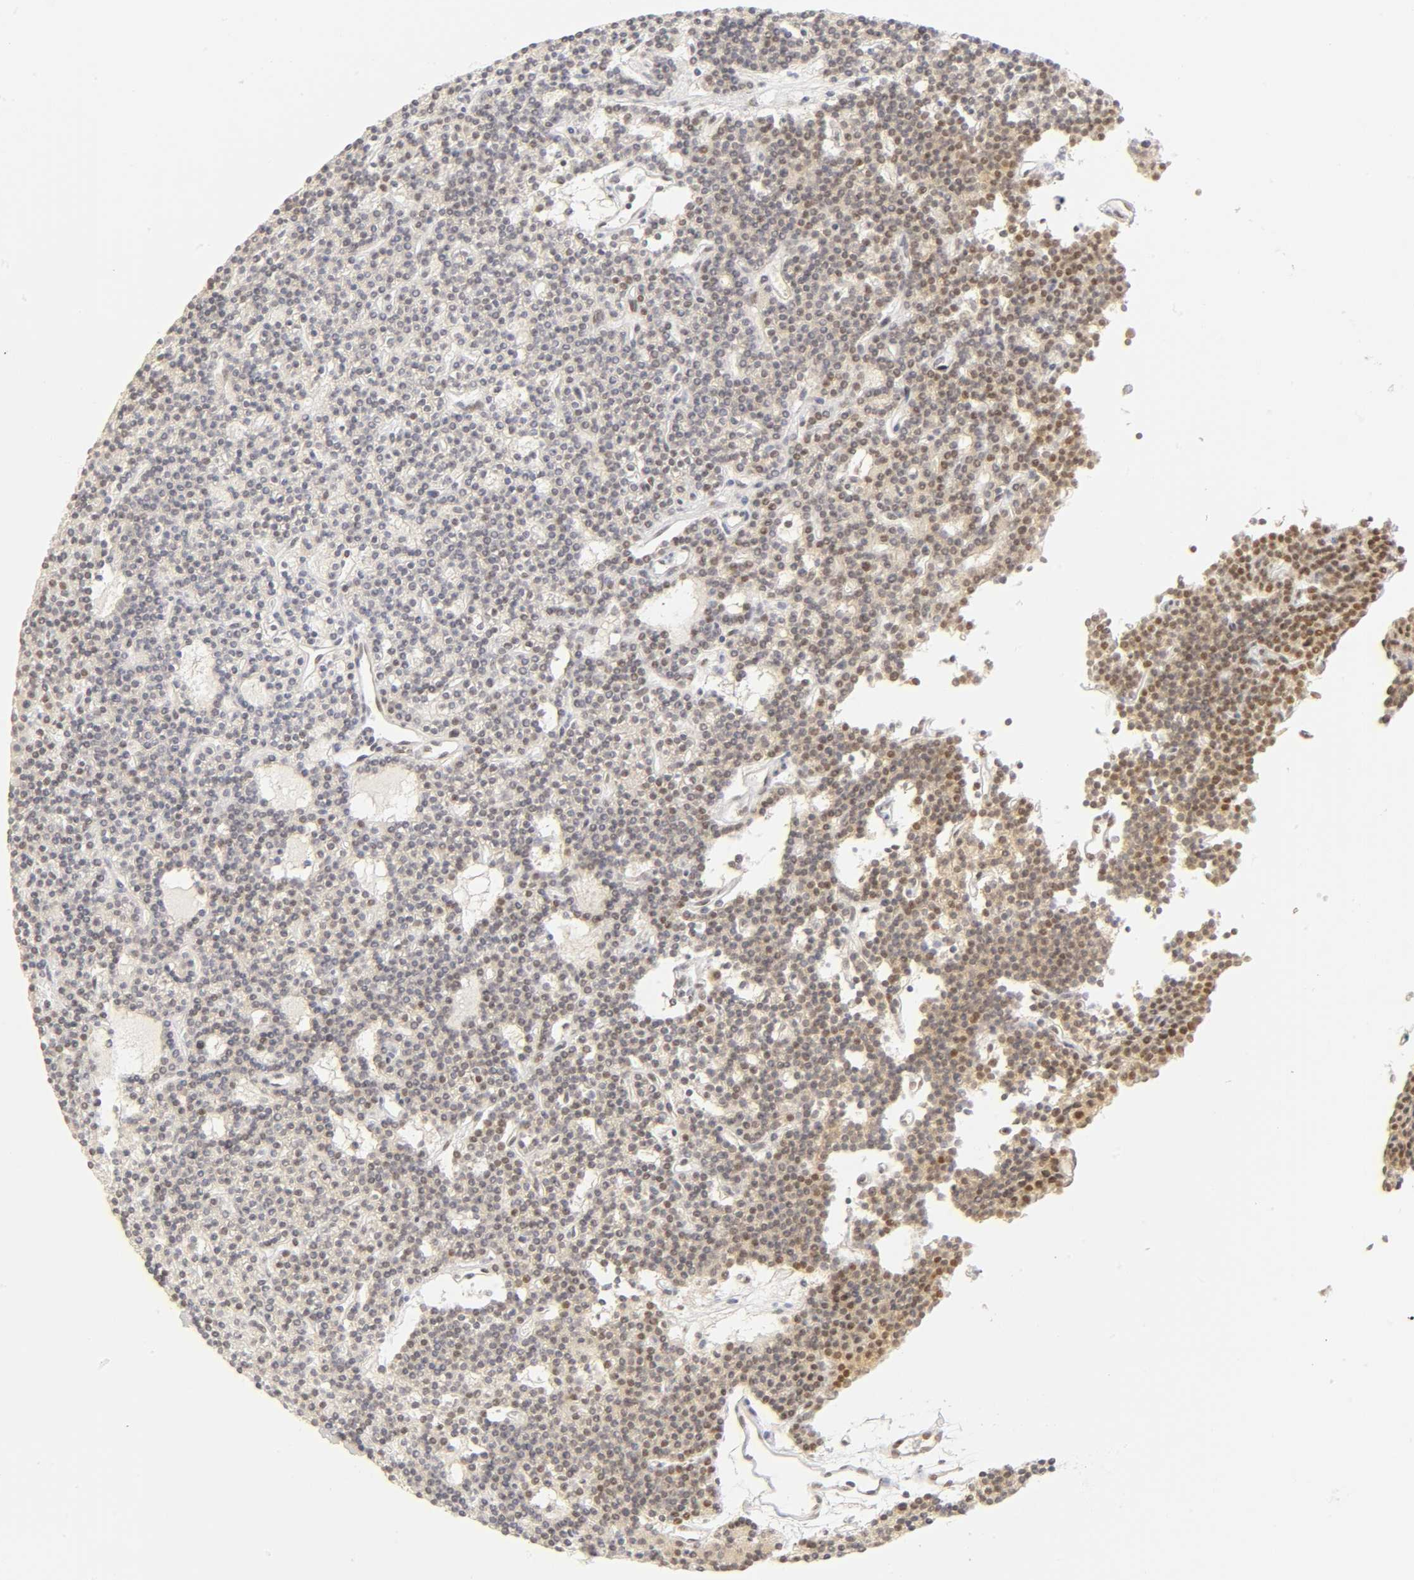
{"staining": {"intensity": "moderate", "quantity": "25%-75%", "location": "nuclear"}, "tissue": "parathyroid gland", "cell_type": "Glandular cells", "image_type": "normal", "snomed": [{"axis": "morphology", "description": "Normal tissue, NOS"}, {"axis": "topography", "description": "Parathyroid gland"}], "caption": "A high-resolution micrograph shows immunohistochemistry staining of unremarkable parathyroid gland, which demonstrates moderate nuclear staining in about 25%-75% of glandular cells. Immunohistochemistry (ihc) stains the protein in brown and the nuclei are stained blue.", "gene": "MNAT1", "patient": {"sex": "female", "age": 45}}